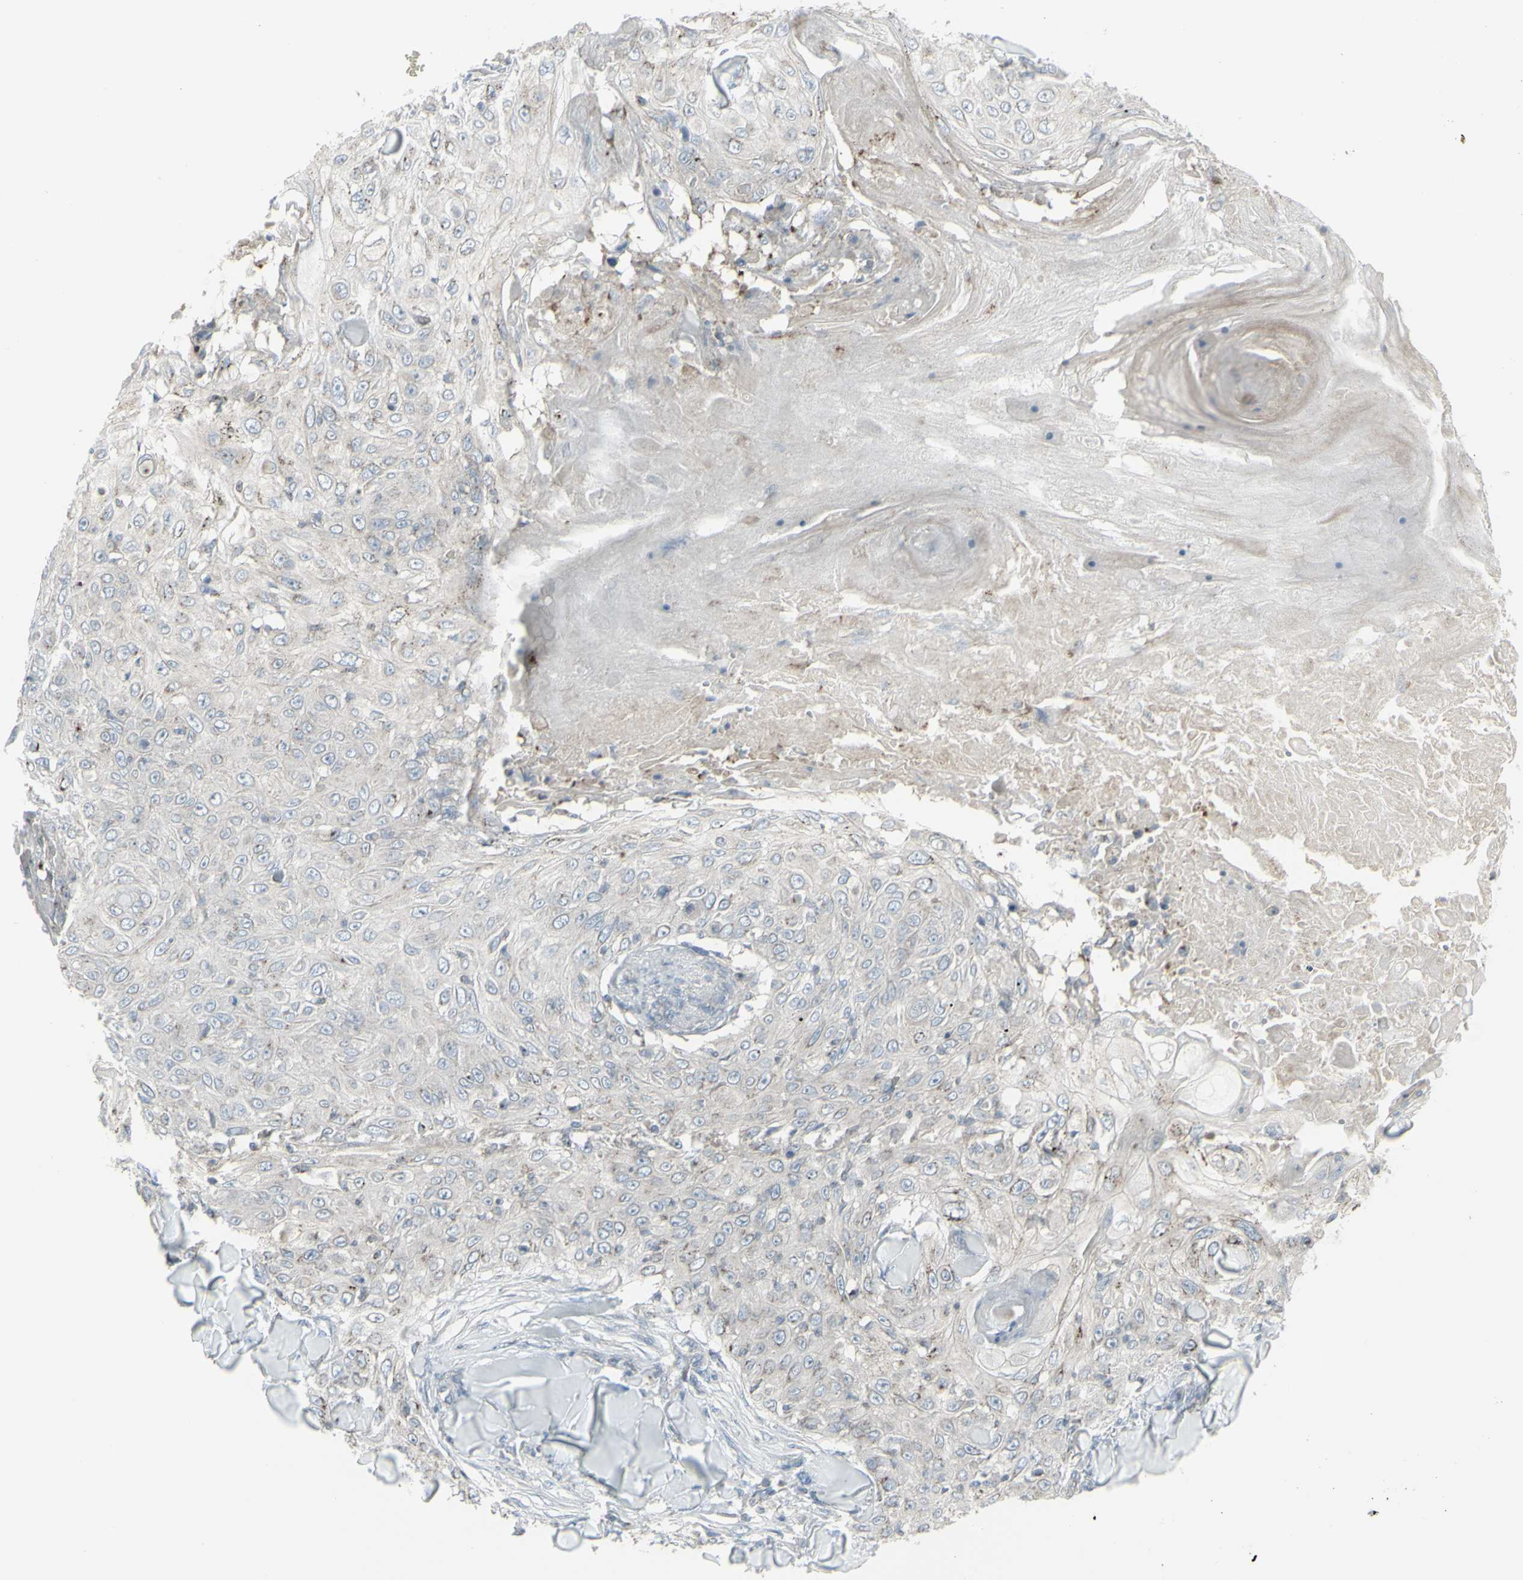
{"staining": {"intensity": "negative", "quantity": "none", "location": "none"}, "tissue": "skin cancer", "cell_type": "Tumor cells", "image_type": "cancer", "snomed": [{"axis": "morphology", "description": "Squamous cell carcinoma, NOS"}, {"axis": "topography", "description": "Skin"}], "caption": "Protein analysis of skin cancer exhibits no significant expression in tumor cells.", "gene": "GALNT6", "patient": {"sex": "male", "age": 86}}